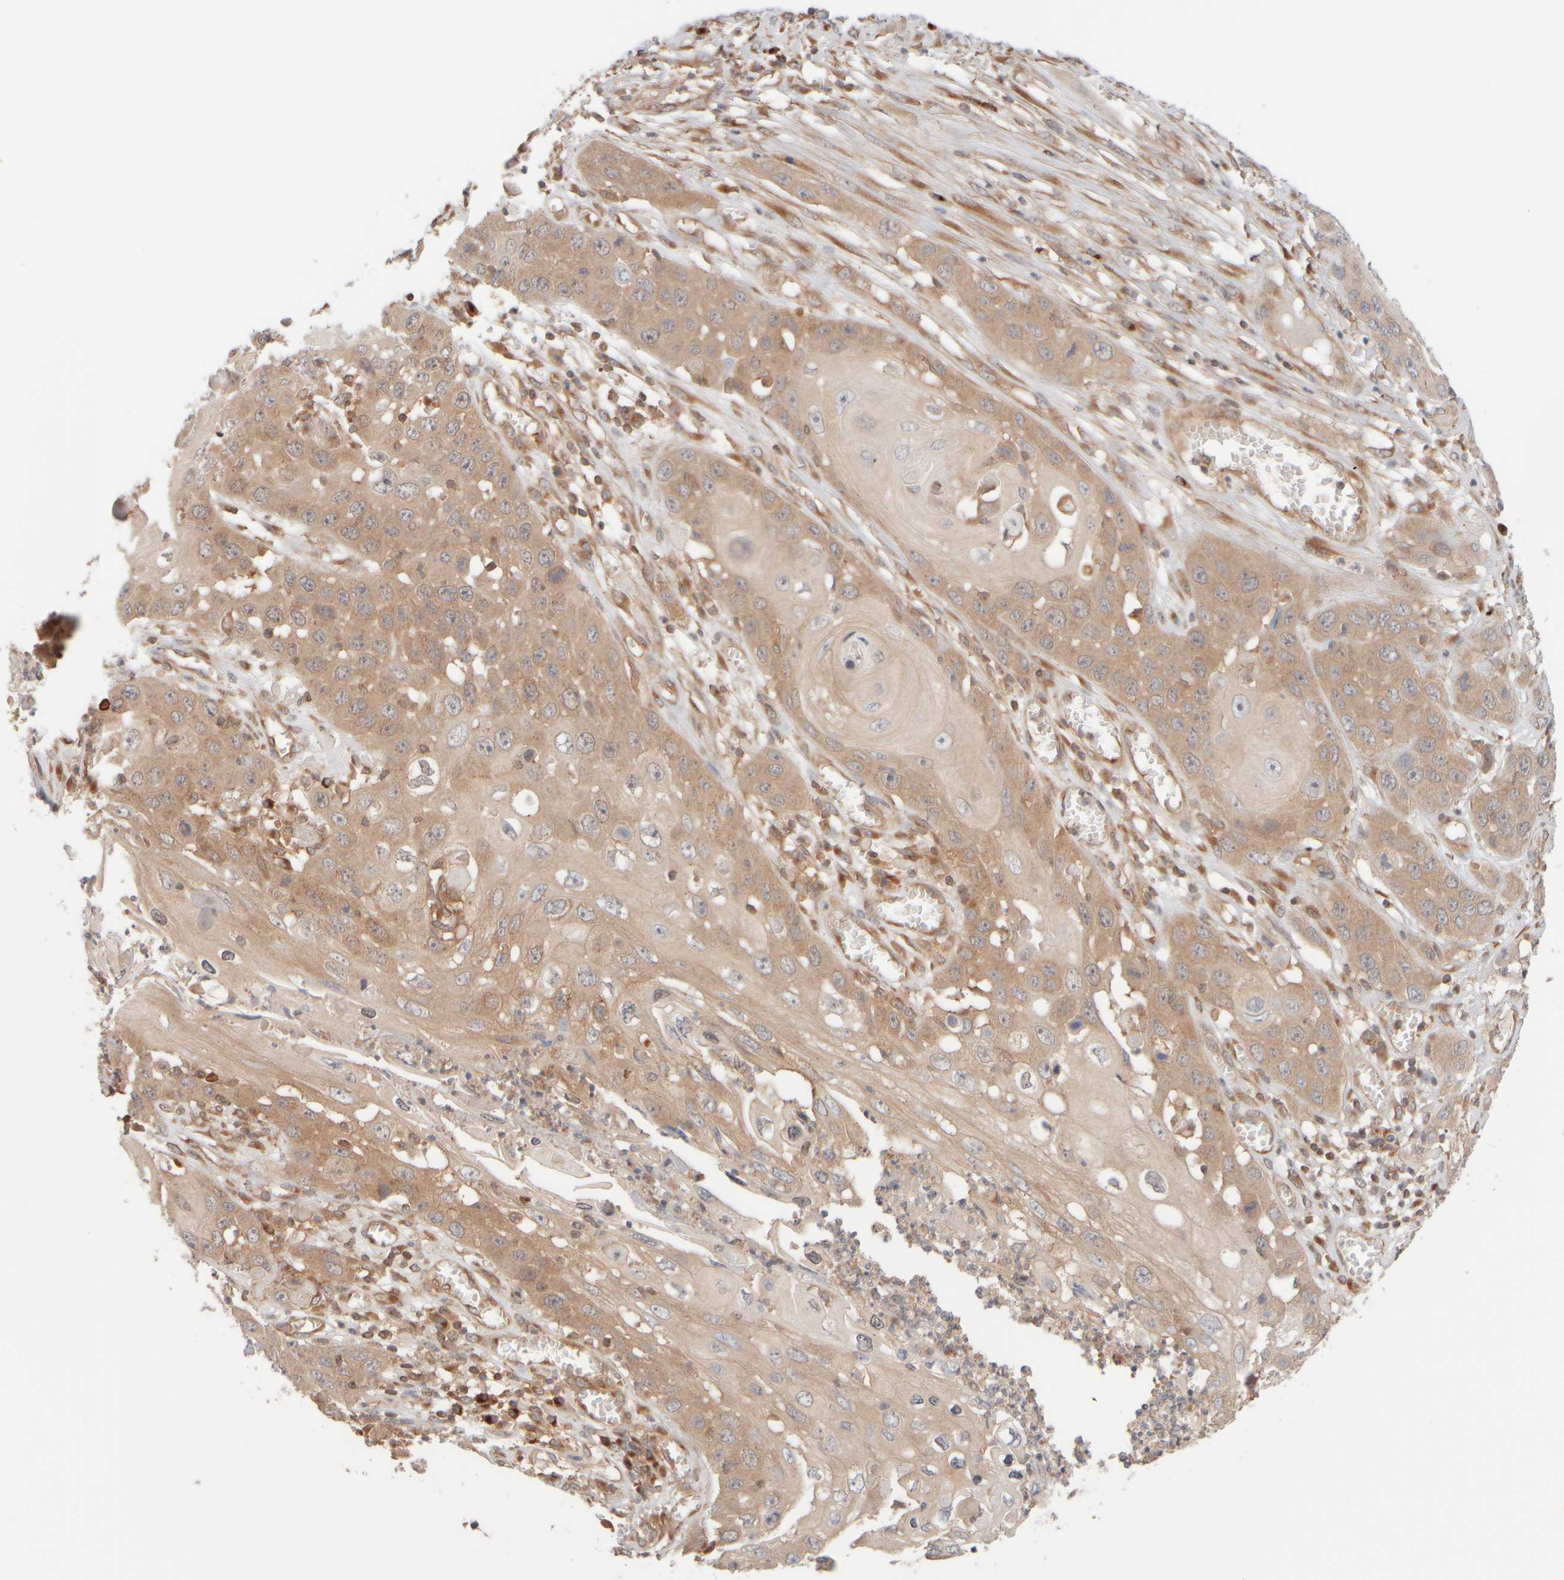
{"staining": {"intensity": "weak", "quantity": ">75%", "location": "cytoplasmic/membranous"}, "tissue": "skin cancer", "cell_type": "Tumor cells", "image_type": "cancer", "snomed": [{"axis": "morphology", "description": "Squamous cell carcinoma, NOS"}, {"axis": "topography", "description": "Skin"}], "caption": "High-magnification brightfield microscopy of skin squamous cell carcinoma stained with DAB (3,3'-diaminobenzidine) (brown) and counterstained with hematoxylin (blue). tumor cells exhibit weak cytoplasmic/membranous positivity is seen in approximately>75% of cells. Nuclei are stained in blue.", "gene": "RABEP1", "patient": {"sex": "male", "age": 55}}